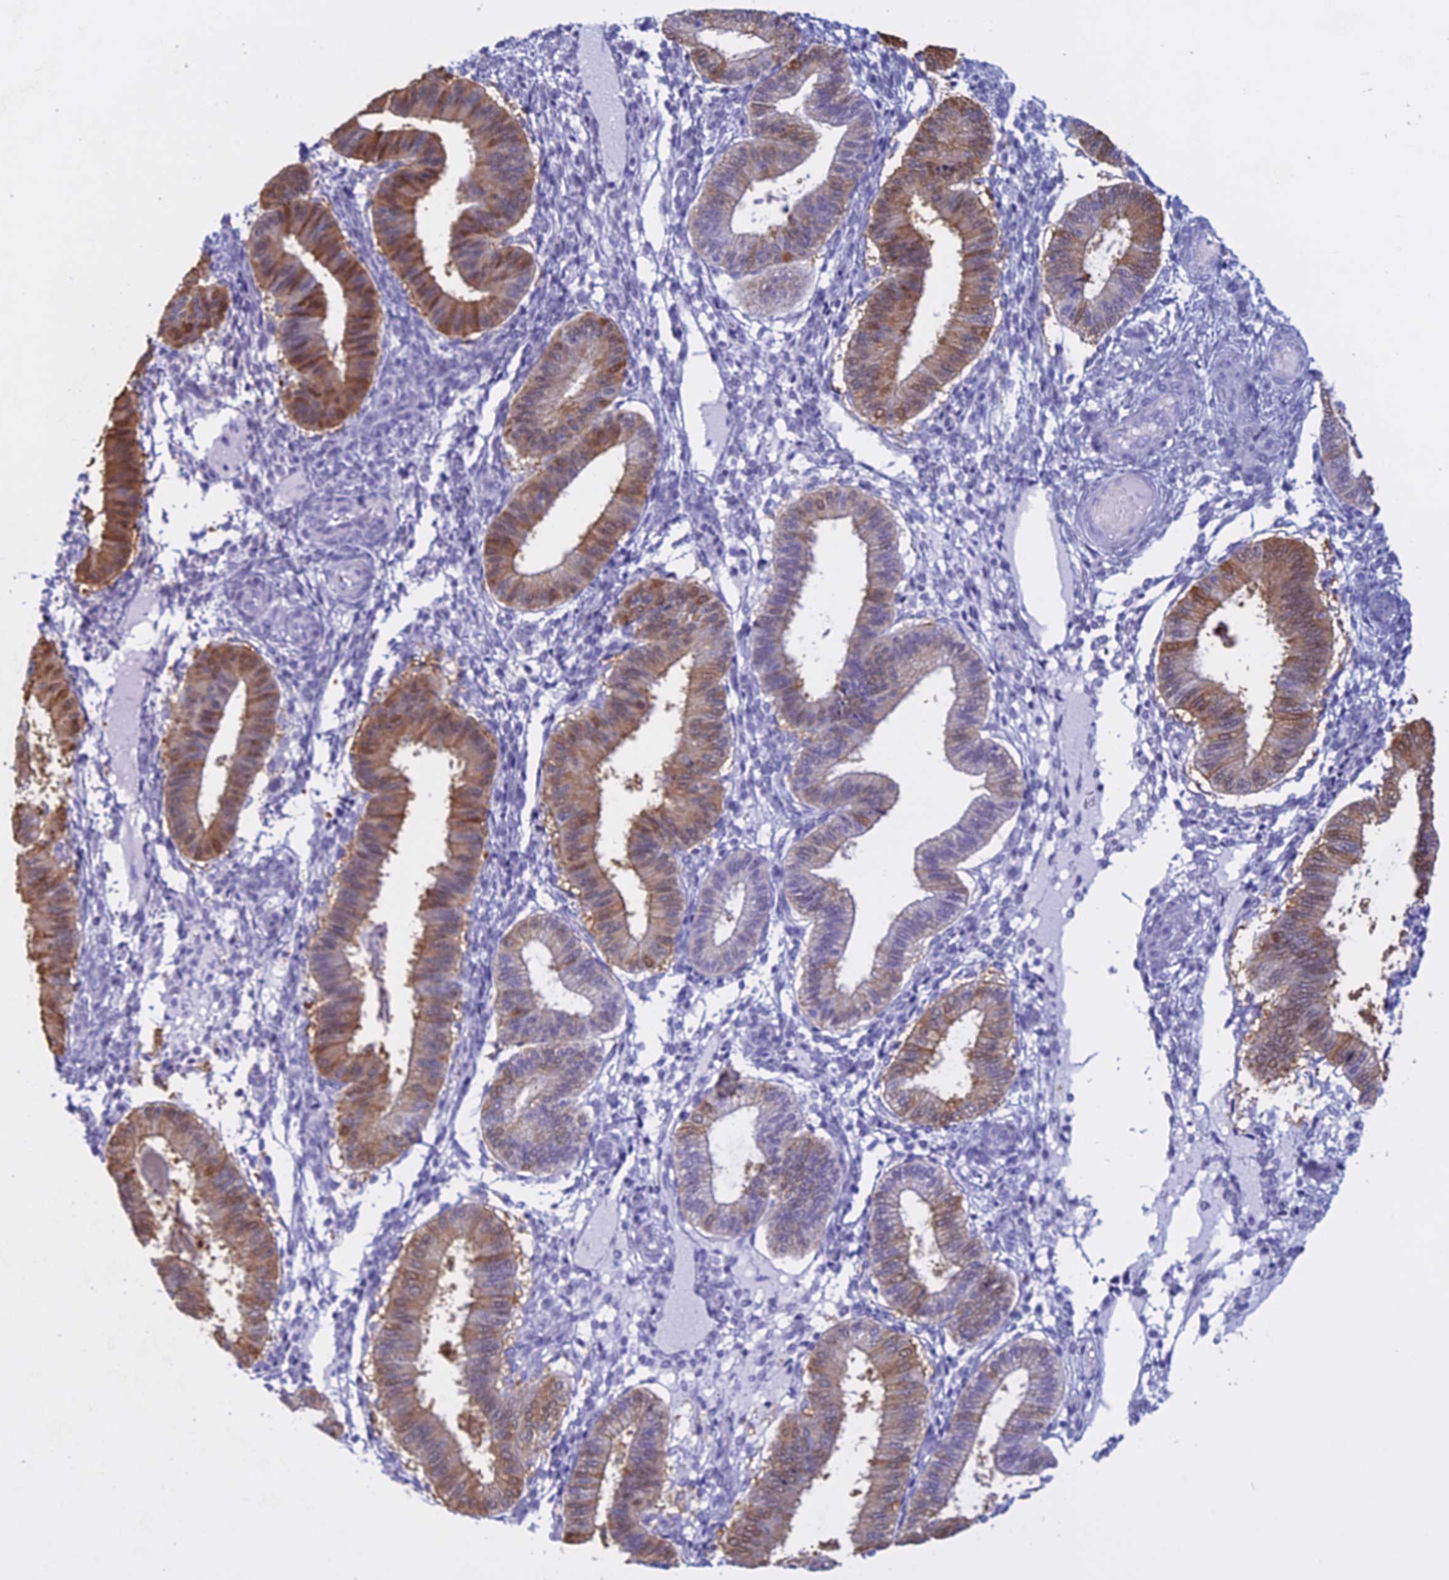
{"staining": {"intensity": "negative", "quantity": "none", "location": "none"}, "tissue": "endometrium", "cell_type": "Cells in endometrial stroma", "image_type": "normal", "snomed": [{"axis": "morphology", "description": "Normal tissue, NOS"}, {"axis": "topography", "description": "Endometrium"}], "caption": "Cells in endometrial stroma show no significant protein staining in benign endometrium.", "gene": "LHFPL2", "patient": {"sex": "female", "age": 39}}